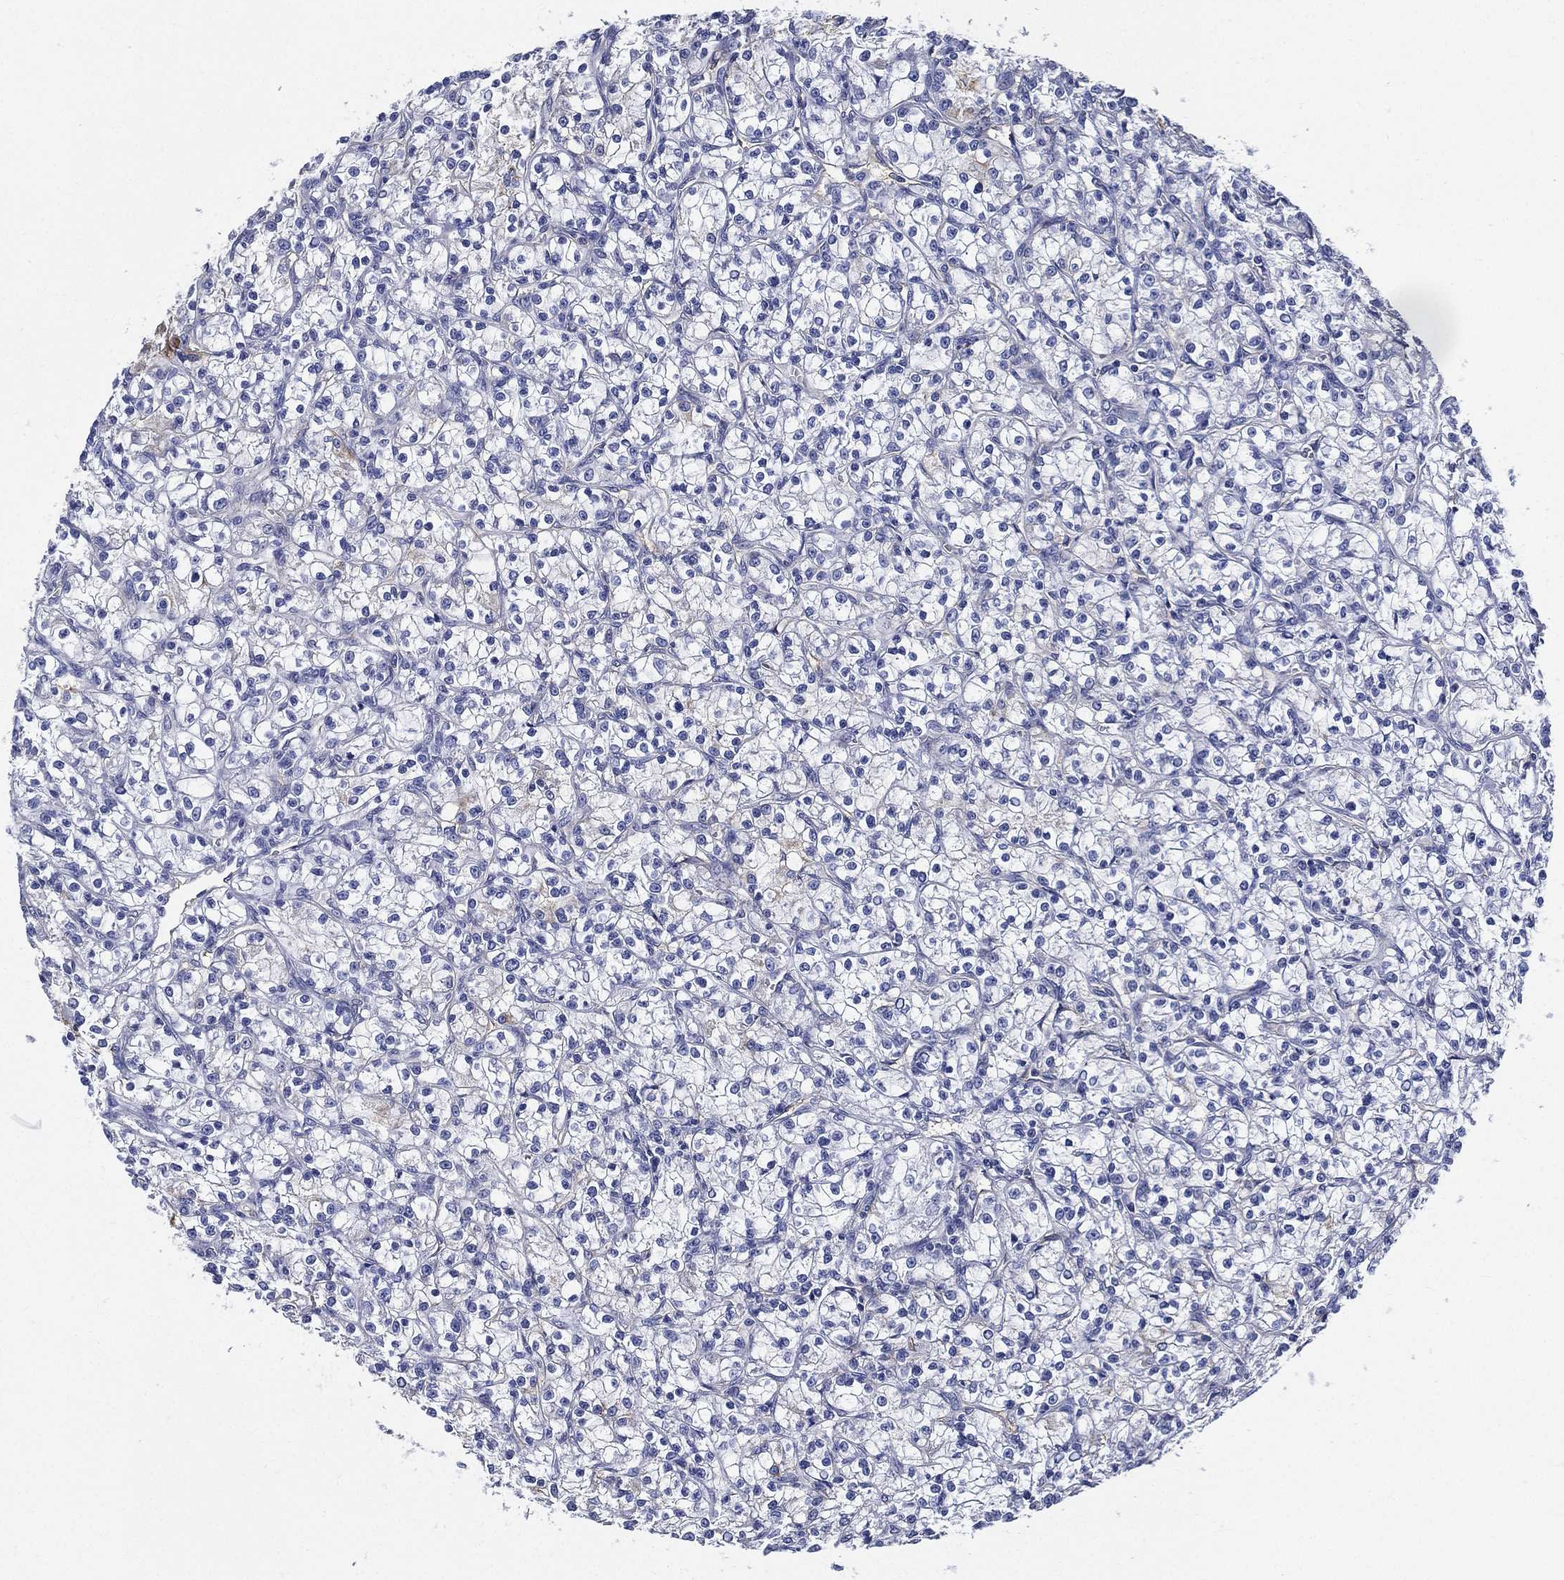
{"staining": {"intensity": "moderate", "quantity": "<25%", "location": "cytoplasmic/membranous"}, "tissue": "renal cancer", "cell_type": "Tumor cells", "image_type": "cancer", "snomed": [{"axis": "morphology", "description": "Adenocarcinoma, NOS"}, {"axis": "topography", "description": "Kidney"}], "caption": "Moderate cytoplasmic/membranous protein expression is identified in approximately <25% of tumor cells in renal adenocarcinoma. (Stains: DAB (3,3'-diaminobenzidine) in brown, nuclei in blue, Microscopy: brightfield microscopy at high magnification).", "gene": "NEDD9", "patient": {"sex": "female", "age": 59}}